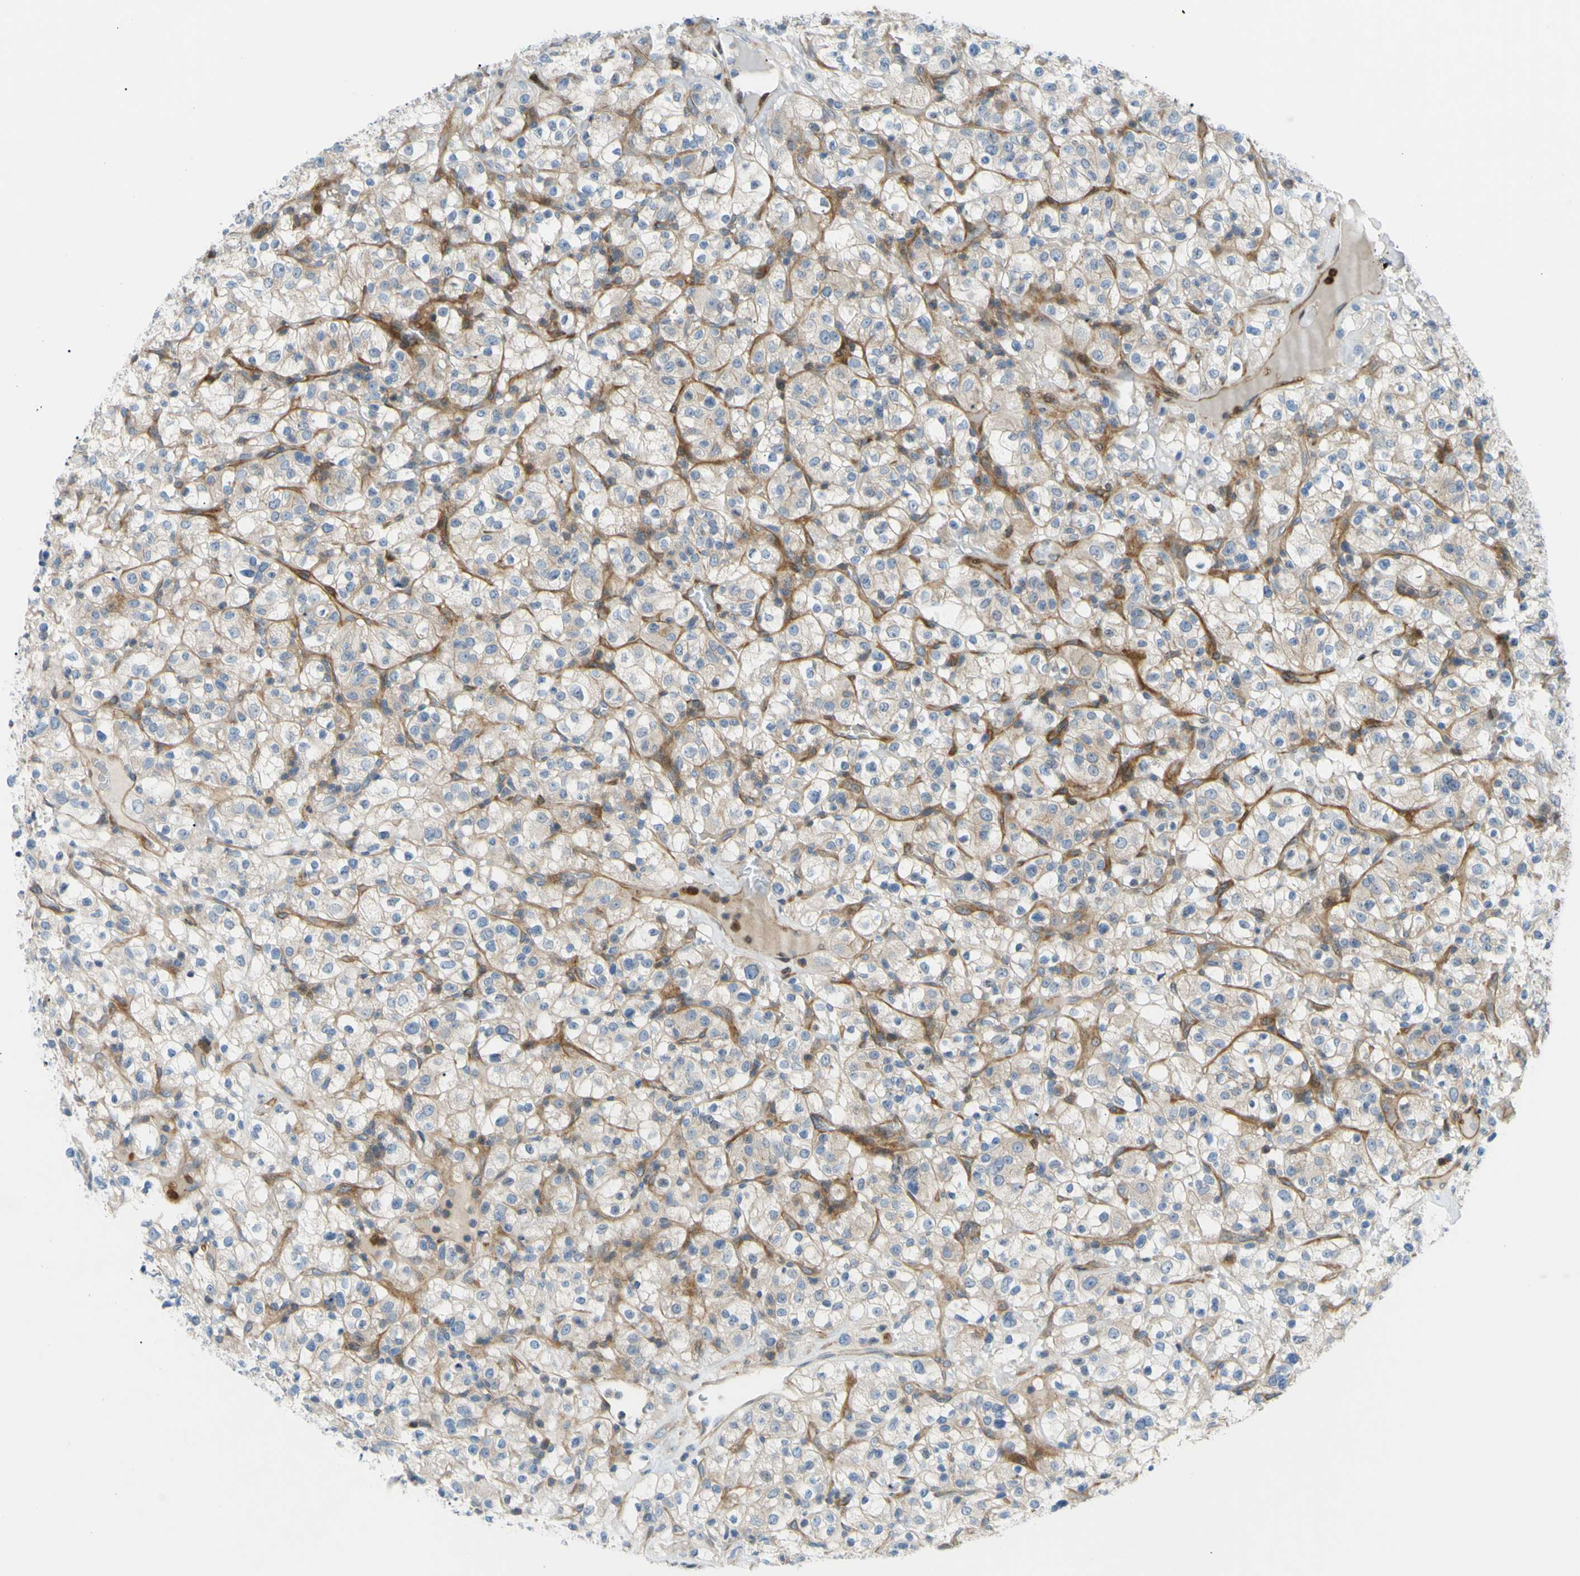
{"staining": {"intensity": "weak", "quantity": "<25%", "location": "cytoplasmic/membranous"}, "tissue": "renal cancer", "cell_type": "Tumor cells", "image_type": "cancer", "snomed": [{"axis": "morphology", "description": "Normal tissue, NOS"}, {"axis": "morphology", "description": "Adenocarcinoma, NOS"}, {"axis": "topography", "description": "Kidney"}], "caption": "High magnification brightfield microscopy of renal cancer stained with DAB (brown) and counterstained with hematoxylin (blue): tumor cells show no significant staining. (Stains: DAB (3,3'-diaminobenzidine) IHC with hematoxylin counter stain, Microscopy: brightfield microscopy at high magnification).", "gene": "PAK2", "patient": {"sex": "female", "age": 72}}